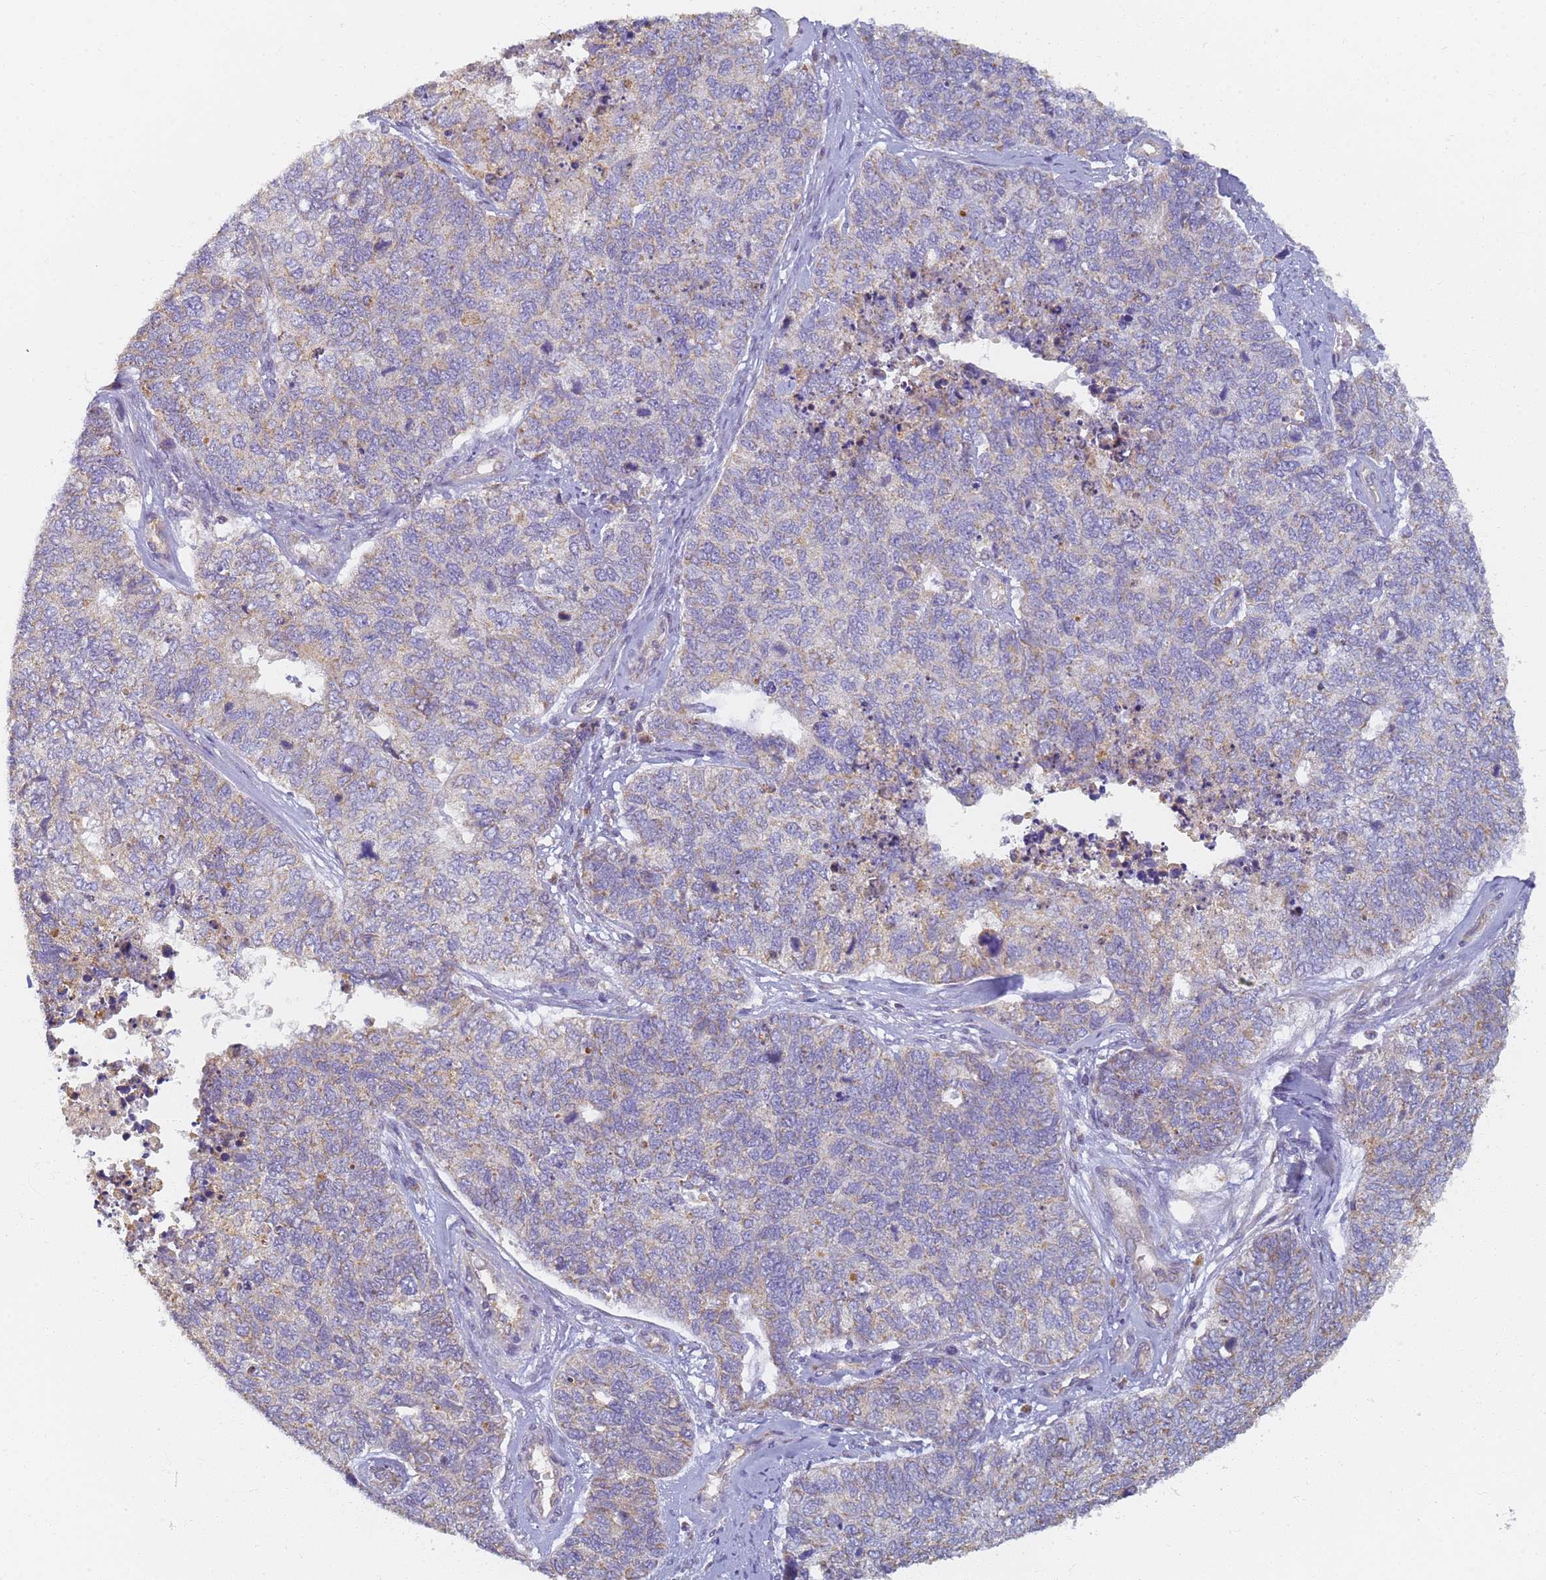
{"staining": {"intensity": "moderate", "quantity": "<25%", "location": "cytoplasmic/membranous"}, "tissue": "cervical cancer", "cell_type": "Tumor cells", "image_type": "cancer", "snomed": [{"axis": "morphology", "description": "Squamous cell carcinoma, NOS"}, {"axis": "topography", "description": "Cervix"}], "caption": "Squamous cell carcinoma (cervical) was stained to show a protein in brown. There is low levels of moderate cytoplasmic/membranous expression in approximately <25% of tumor cells. The staining was performed using DAB (3,3'-diaminobenzidine) to visualize the protein expression in brown, while the nuclei were stained in blue with hematoxylin (Magnification: 20x).", "gene": "UTP23", "patient": {"sex": "female", "age": 63}}